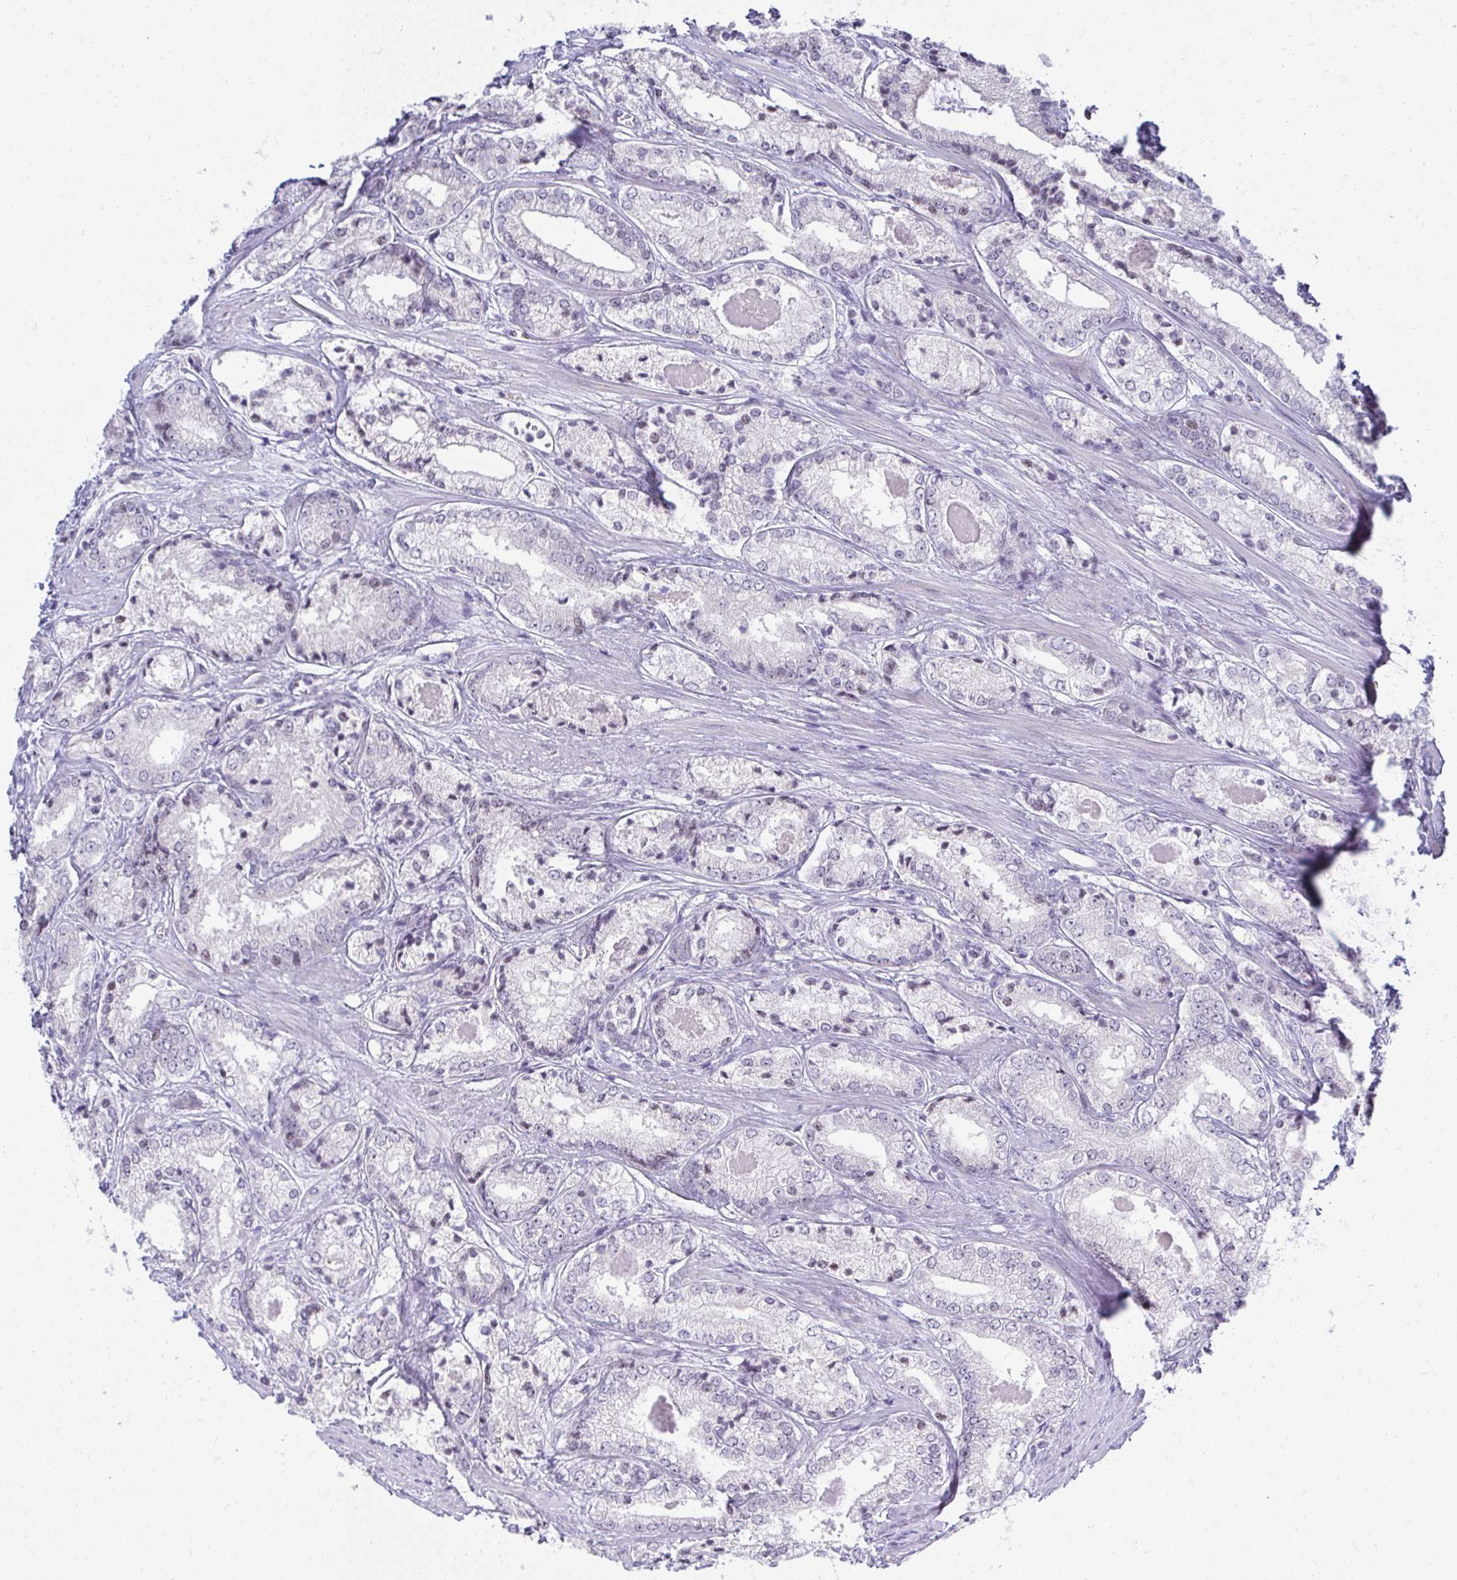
{"staining": {"intensity": "negative", "quantity": "none", "location": "none"}, "tissue": "prostate cancer", "cell_type": "Tumor cells", "image_type": "cancer", "snomed": [{"axis": "morphology", "description": "Adenocarcinoma, NOS"}, {"axis": "morphology", "description": "Adenocarcinoma, Low grade"}, {"axis": "topography", "description": "Prostate"}], "caption": "DAB immunohistochemical staining of human prostate adenocarcinoma (low-grade) exhibits no significant positivity in tumor cells.", "gene": "EID3", "patient": {"sex": "male", "age": 68}}